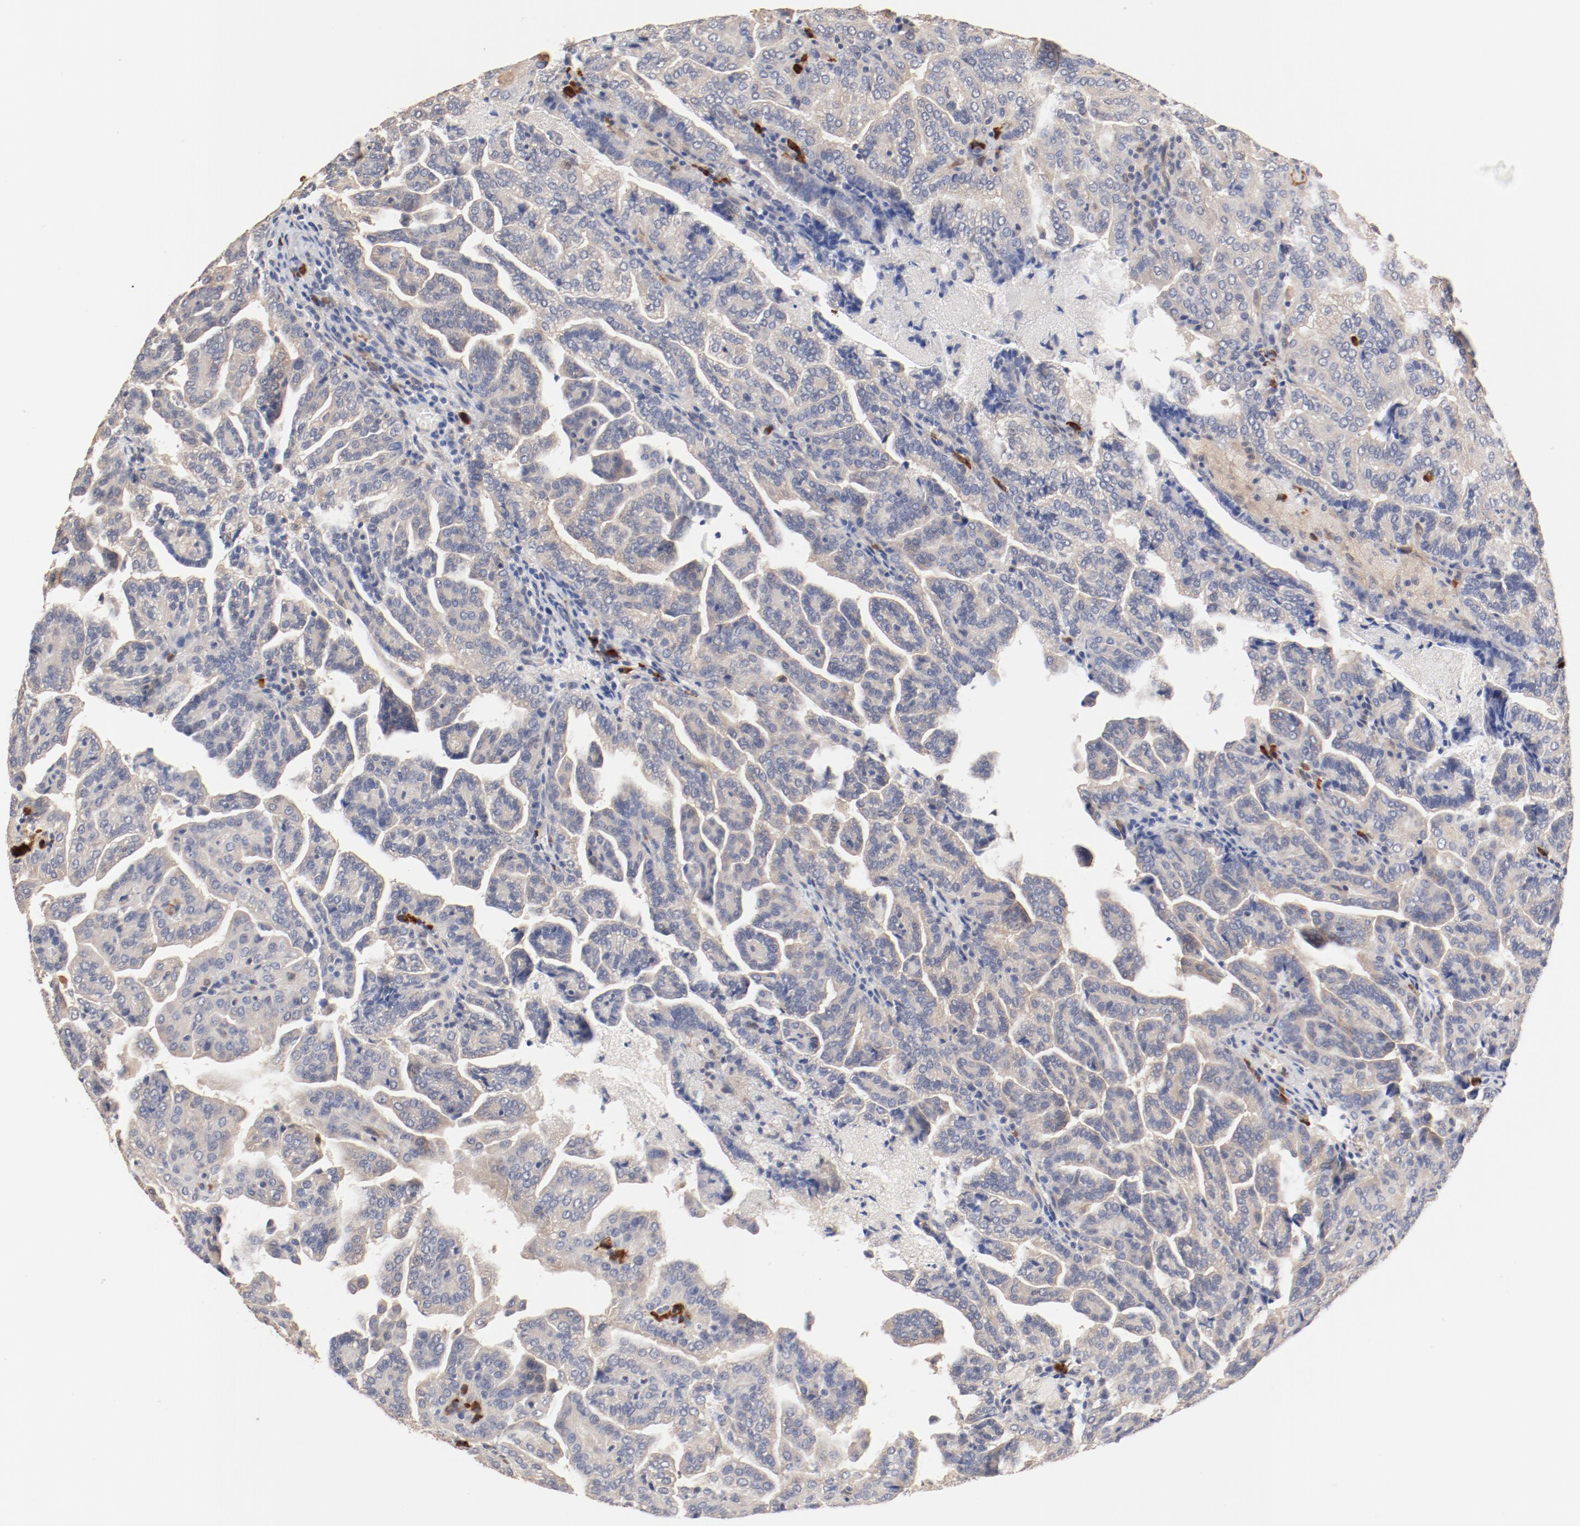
{"staining": {"intensity": "weak", "quantity": "25%-75%", "location": "cytoplasmic/membranous"}, "tissue": "renal cancer", "cell_type": "Tumor cells", "image_type": "cancer", "snomed": [{"axis": "morphology", "description": "Adenocarcinoma, NOS"}, {"axis": "topography", "description": "Kidney"}], "caption": "Weak cytoplasmic/membranous staining for a protein is present in about 25%-75% of tumor cells of renal adenocarcinoma using immunohistochemistry (IHC).", "gene": "UBE2J1", "patient": {"sex": "male", "age": 61}}